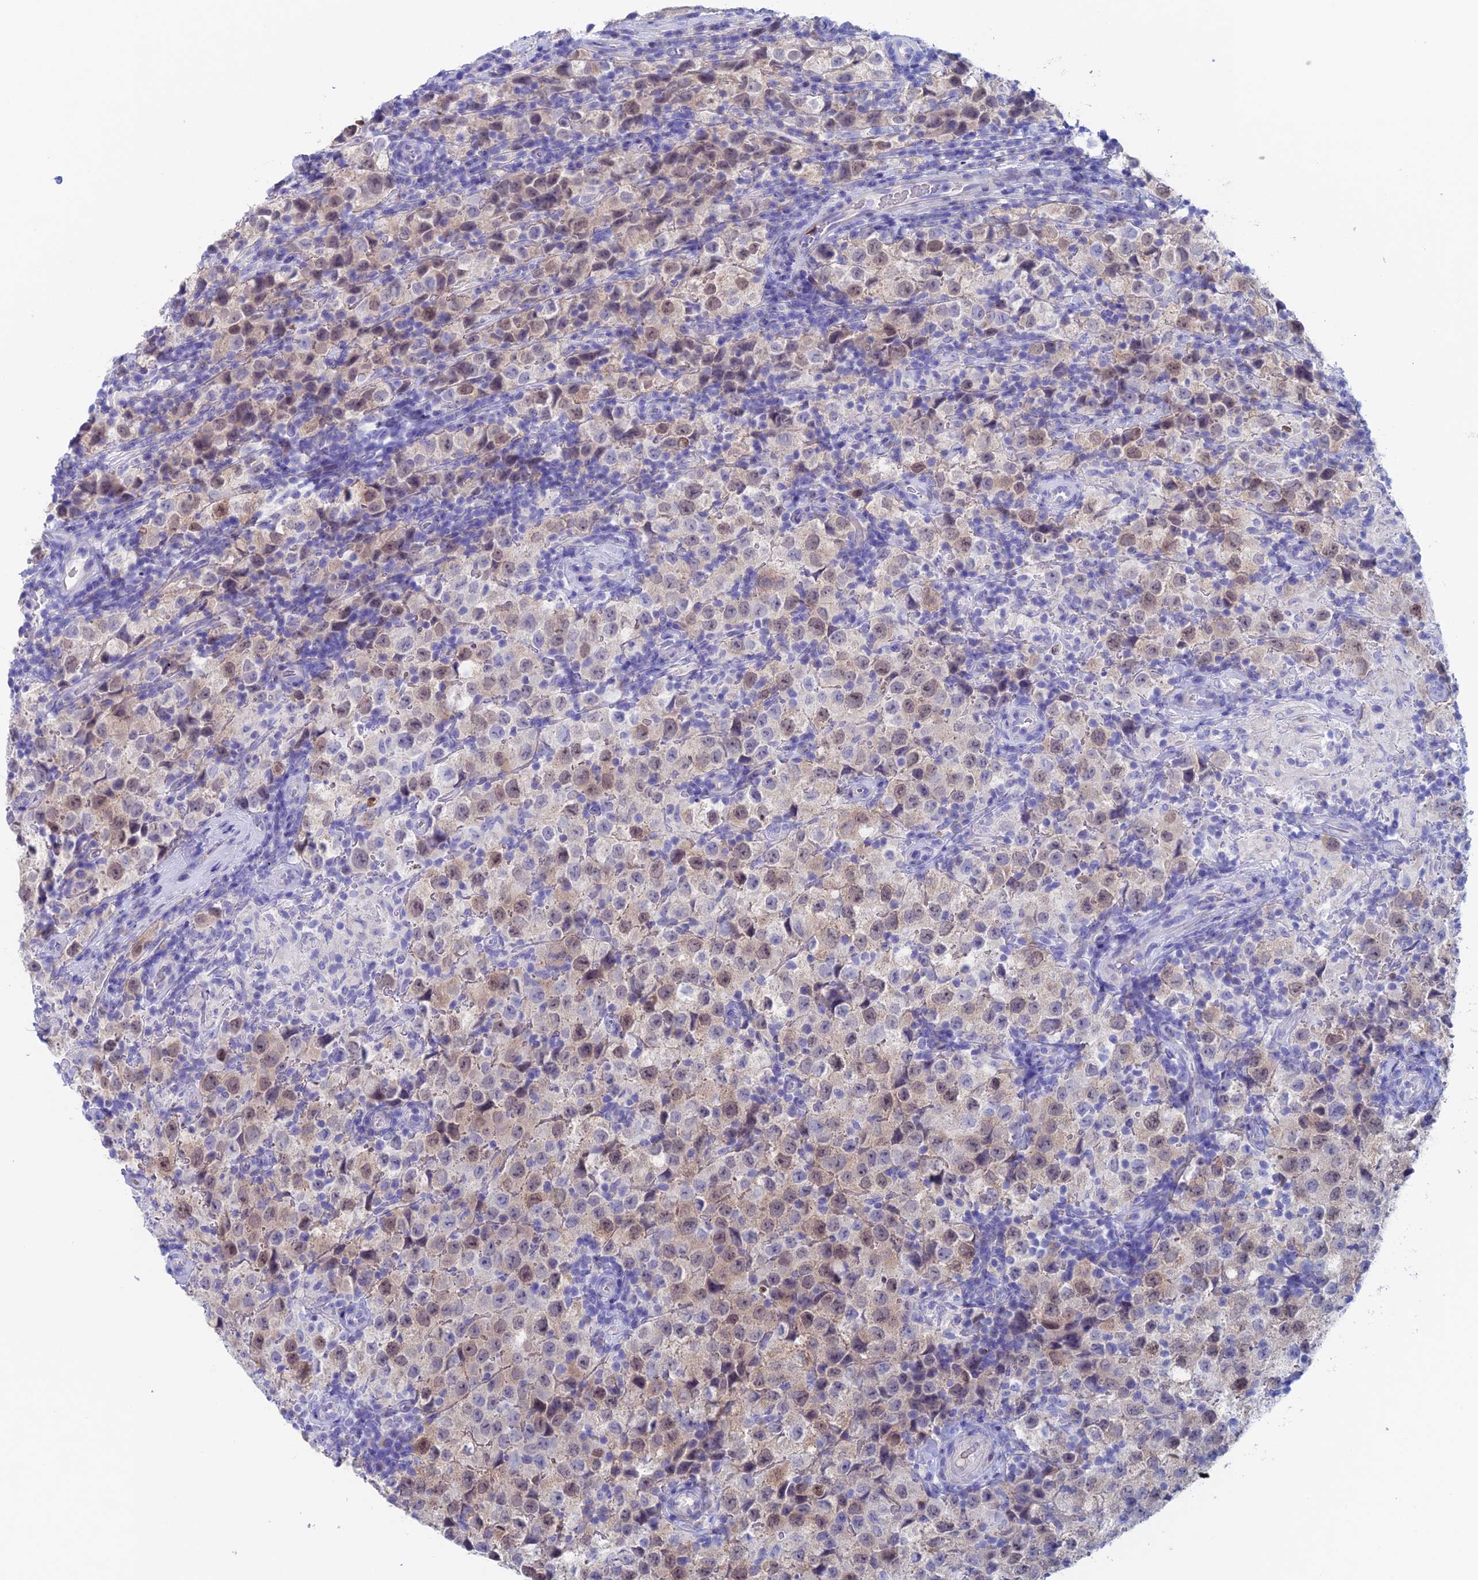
{"staining": {"intensity": "weak", "quantity": ">75%", "location": "nuclear"}, "tissue": "testis cancer", "cell_type": "Tumor cells", "image_type": "cancer", "snomed": [{"axis": "morphology", "description": "Seminoma, NOS"}, {"axis": "morphology", "description": "Carcinoma, Embryonal, NOS"}, {"axis": "topography", "description": "Testis"}], "caption": "The micrograph reveals a brown stain indicating the presence of a protein in the nuclear of tumor cells in testis seminoma. (IHC, brightfield microscopy, high magnification).", "gene": "PSMC3IP", "patient": {"sex": "male", "age": 41}}